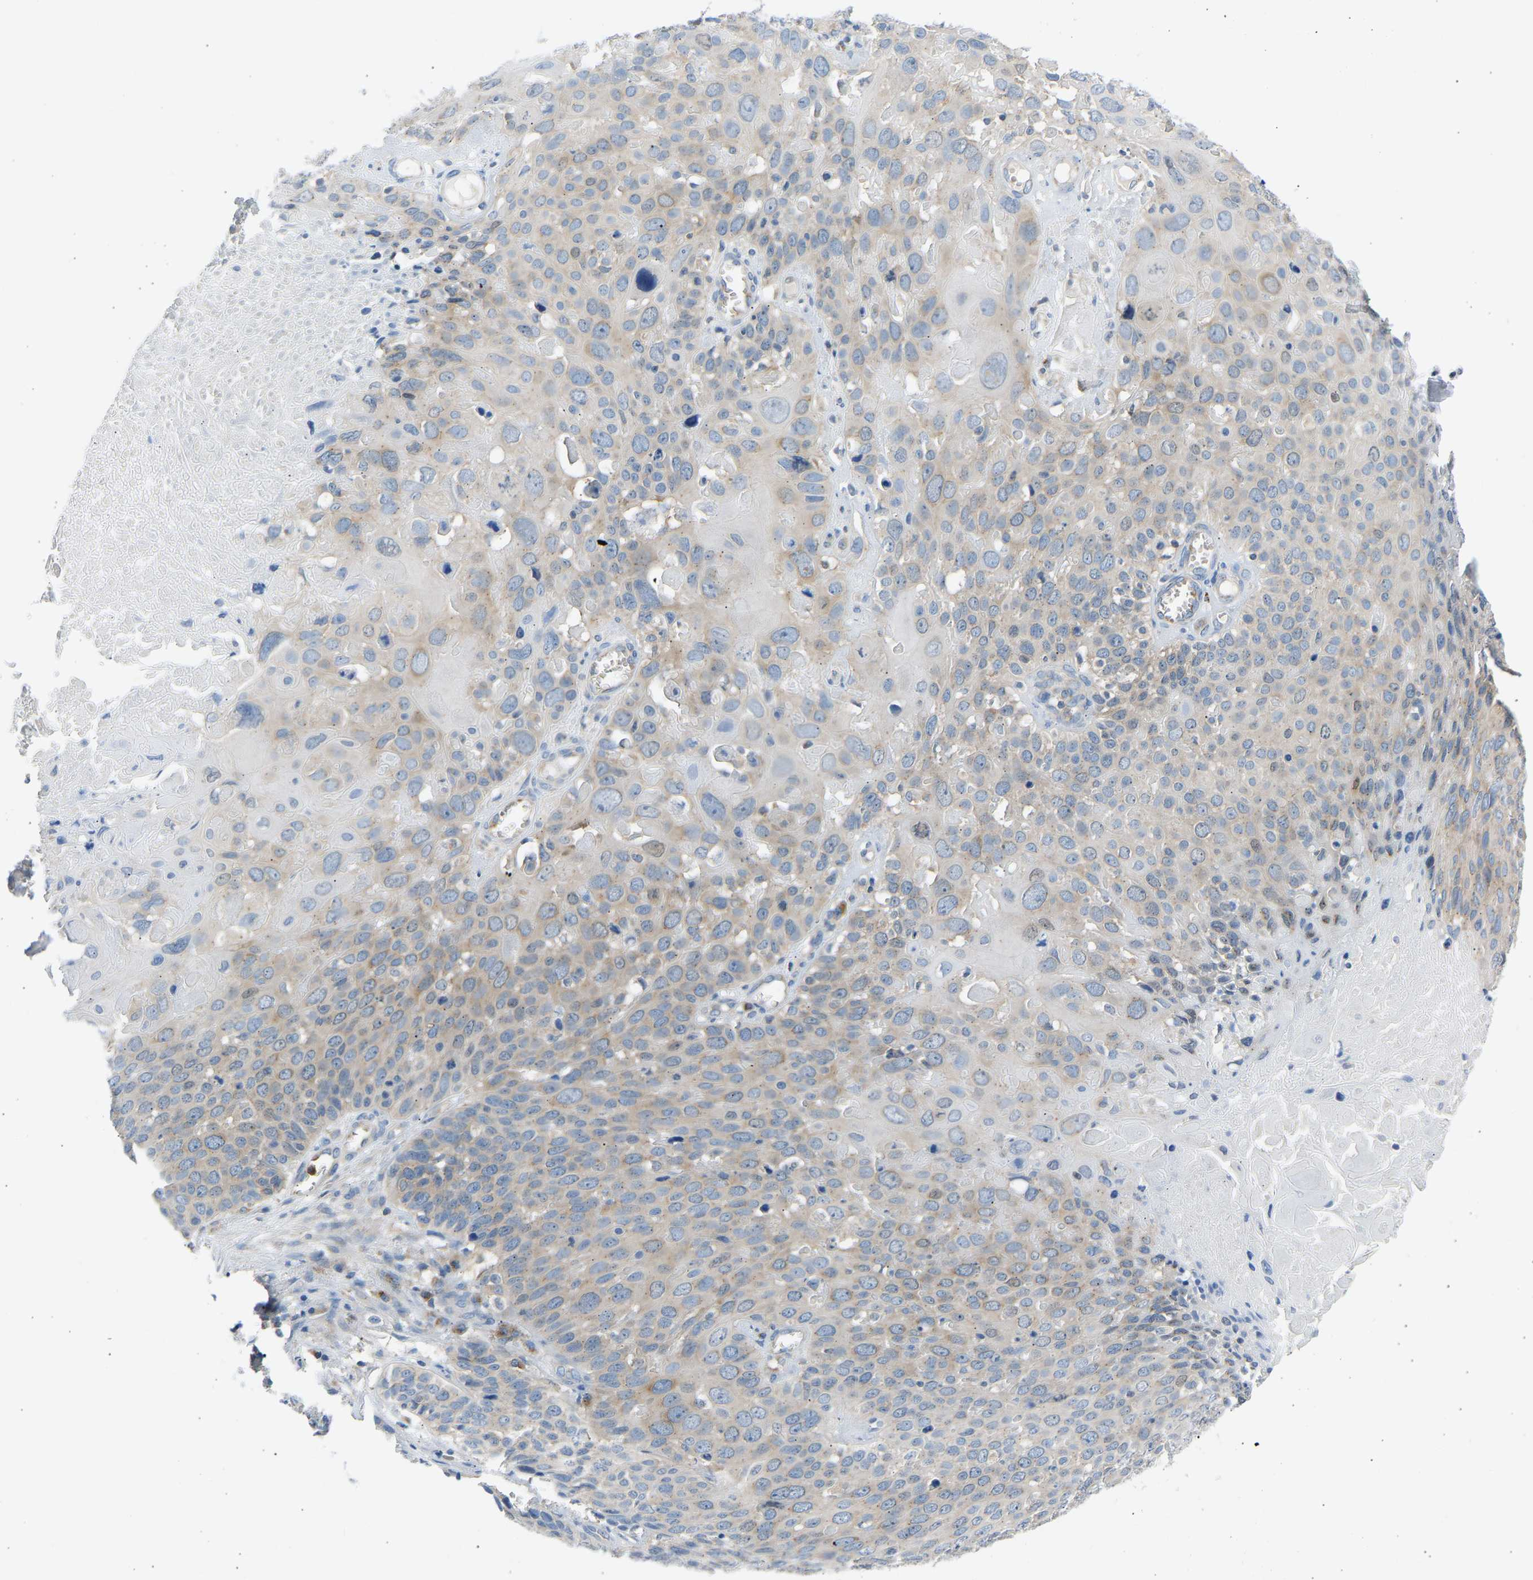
{"staining": {"intensity": "weak", "quantity": "25%-75%", "location": "cytoplasmic/membranous"}, "tissue": "cervical cancer", "cell_type": "Tumor cells", "image_type": "cancer", "snomed": [{"axis": "morphology", "description": "Squamous cell carcinoma, NOS"}, {"axis": "topography", "description": "Cervix"}], "caption": "Immunohistochemistry (IHC) image of human cervical squamous cell carcinoma stained for a protein (brown), which exhibits low levels of weak cytoplasmic/membranous staining in about 25%-75% of tumor cells.", "gene": "TRIM50", "patient": {"sex": "female", "age": 74}}